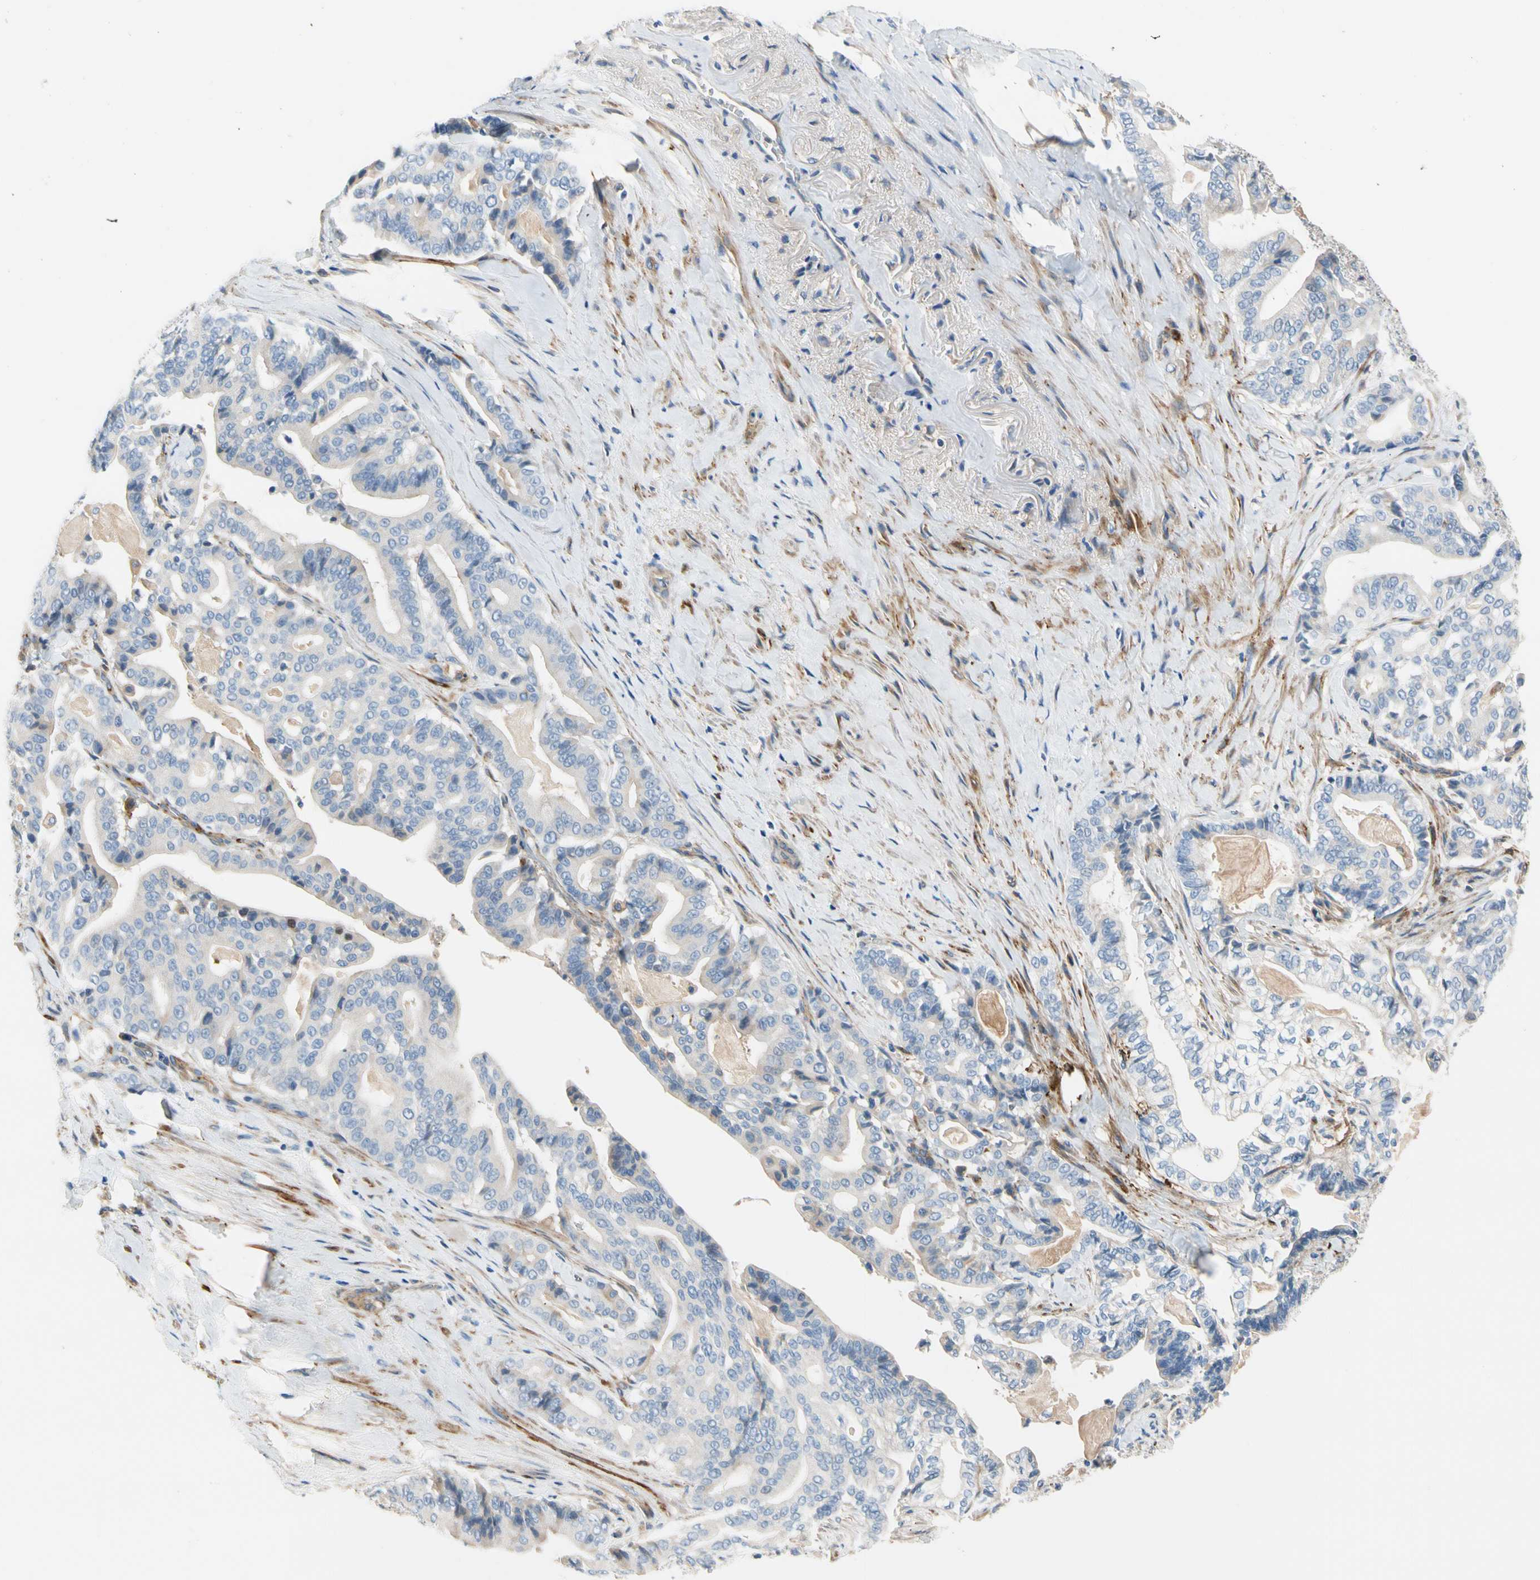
{"staining": {"intensity": "negative", "quantity": "none", "location": "none"}, "tissue": "pancreatic cancer", "cell_type": "Tumor cells", "image_type": "cancer", "snomed": [{"axis": "morphology", "description": "Adenocarcinoma, NOS"}, {"axis": "topography", "description": "Pancreas"}], "caption": "Image shows no significant protein positivity in tumor cells of pancreatic cancer (adenocarcinoma).", "gene": "ENTREP3", "patient": {"sex": "male", "age": 63}}